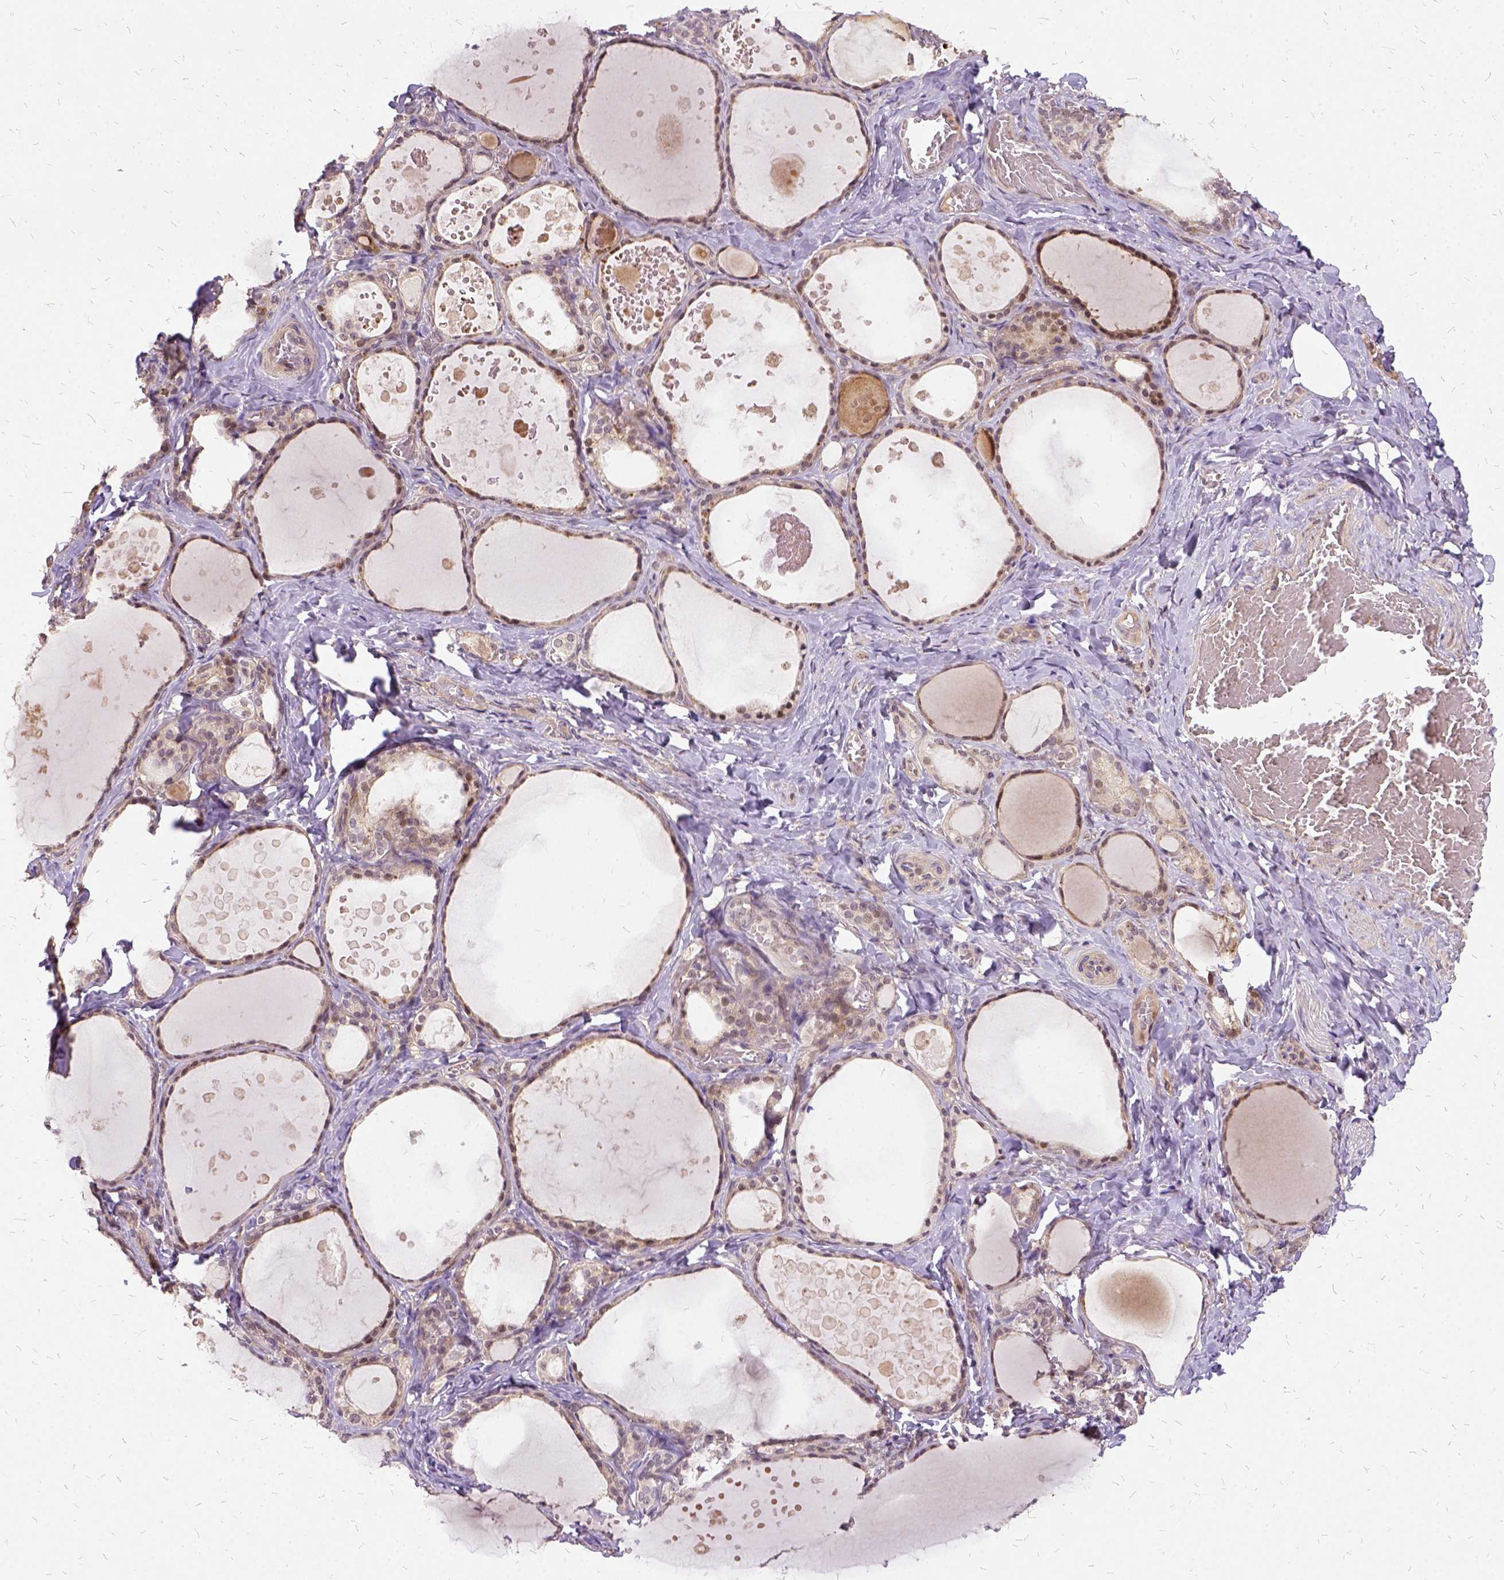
{"staining": {"intensity": "moderate", "quantity": ">75%", "location": "cytoplasmic/membranous"}, "tissue": "thyroid gland", "cell_type": "Glandular cells", "image_type": "normal", "snomed": [{"axis": "morphology", "description": "Normal tissue, NOS"}, {"axis": "topography", "description": "Thyroid gland"}], "caption": "Protein positivity by IHC shows moderate cytoplasmic/membranous staining in about >75% of glandular cells in benign thyroid gland.", "gene": "ILRUN", "patient": {"sex": "female", "age": 56}}